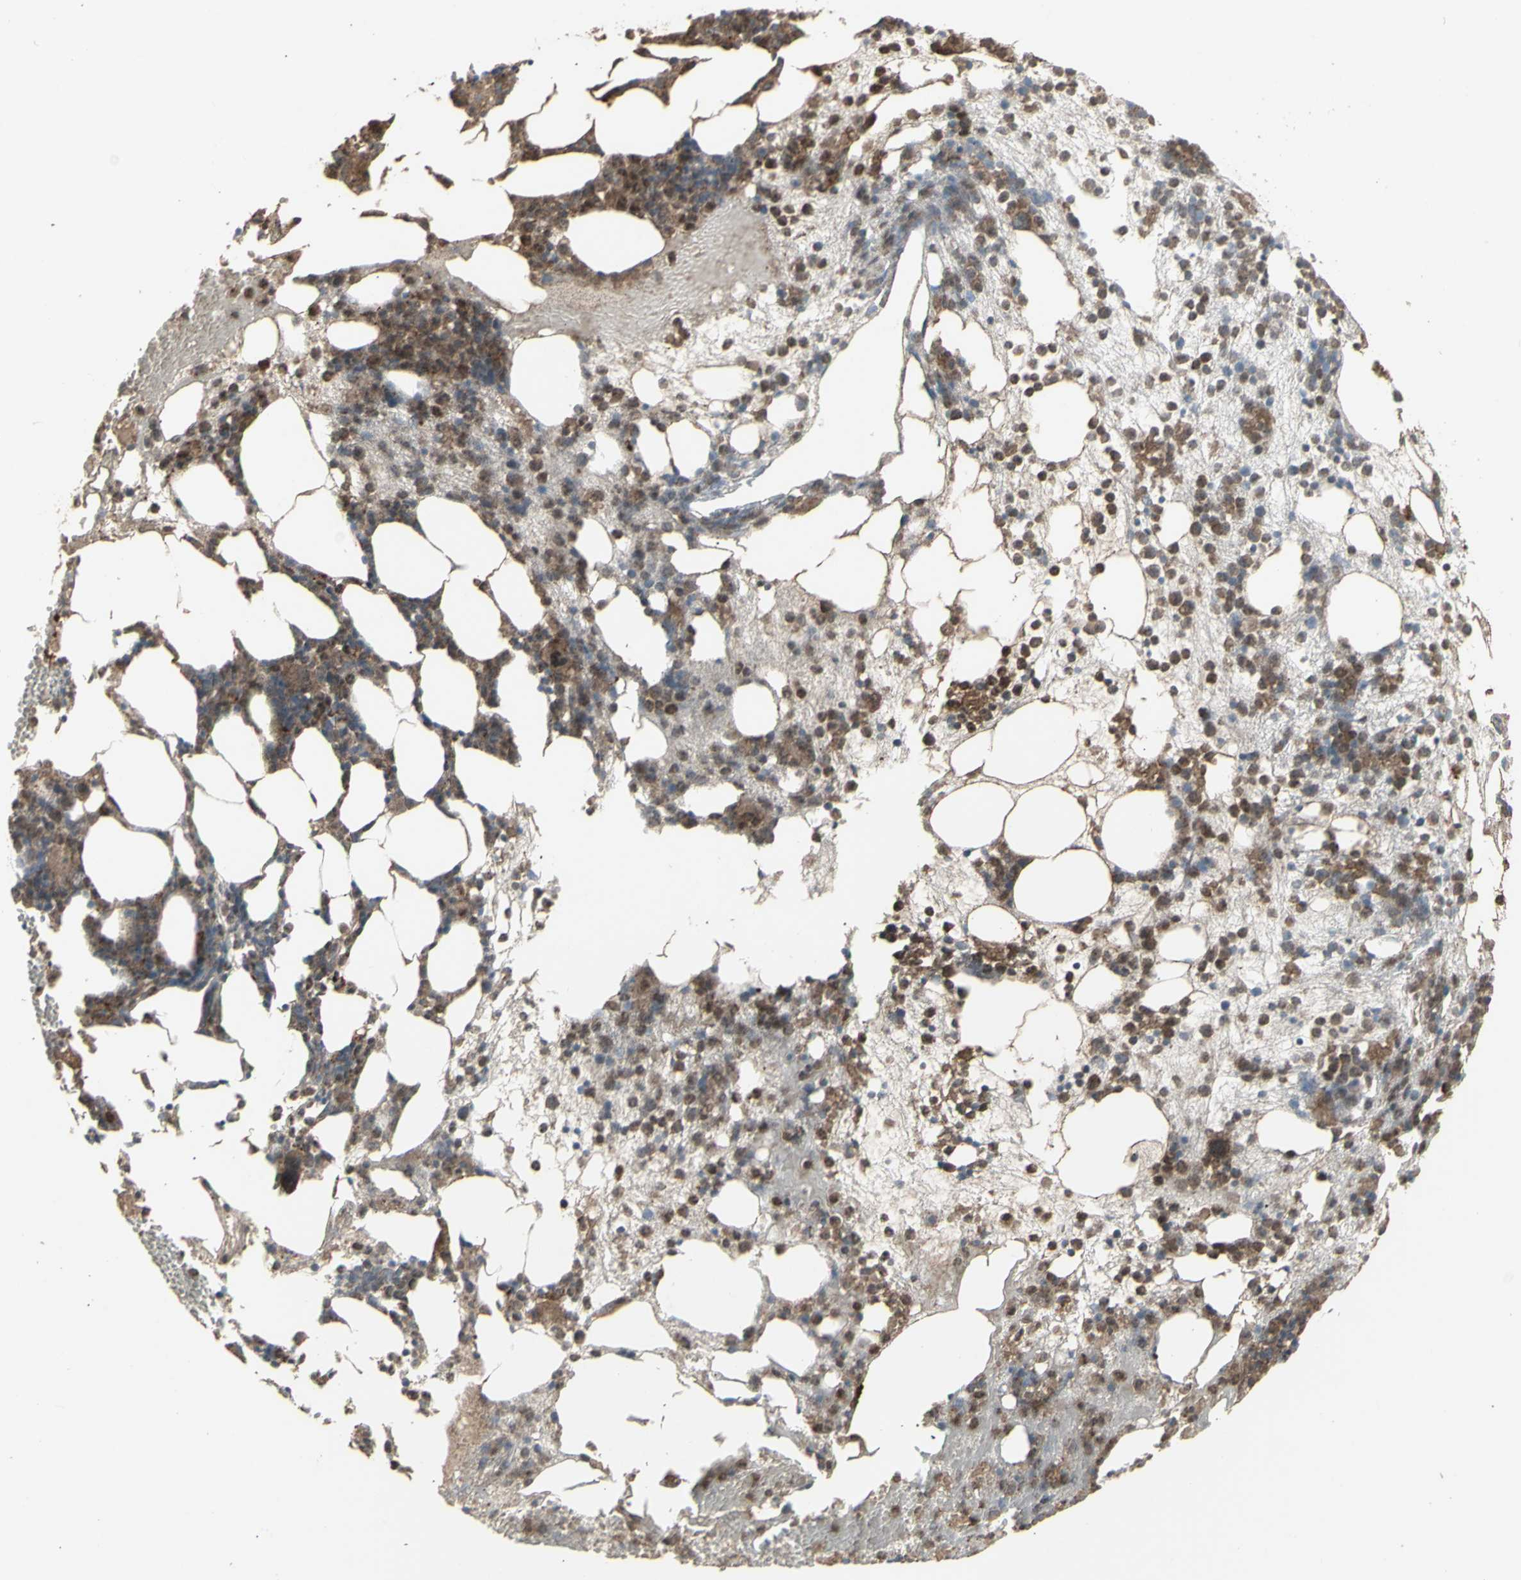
{"staining": {"intensity": "moderate", "quantity": ">75%", "location": "cytoplasmic/membranous,nuclear"}, "tissue": "bone marrow", "cell_type": "Hematopoietic cells", "image_type": "normal", "snomed": [{"axis": "morphology", "description": "Normal tissue, NOS"}, {"axis": "morphology", "description": "Inflammation, NOS"}, {"axis": "topography", "description": "Bone marrow"}], "caption": "Protein staining exhibits moderate cytoplasmic/membranous,nuclear expression in approximately >75% of hematopoietic cells in unremarkable bone marrow. The staining was performed using DAB (3,3'-diaminobenzidine) to visualize the protein expression in brown, while the nuclei were stained in blue with hematoxylin (Magnification: 20x).", "gene": "RNASEL", "patient": {"sex": "female", "age": 79}}